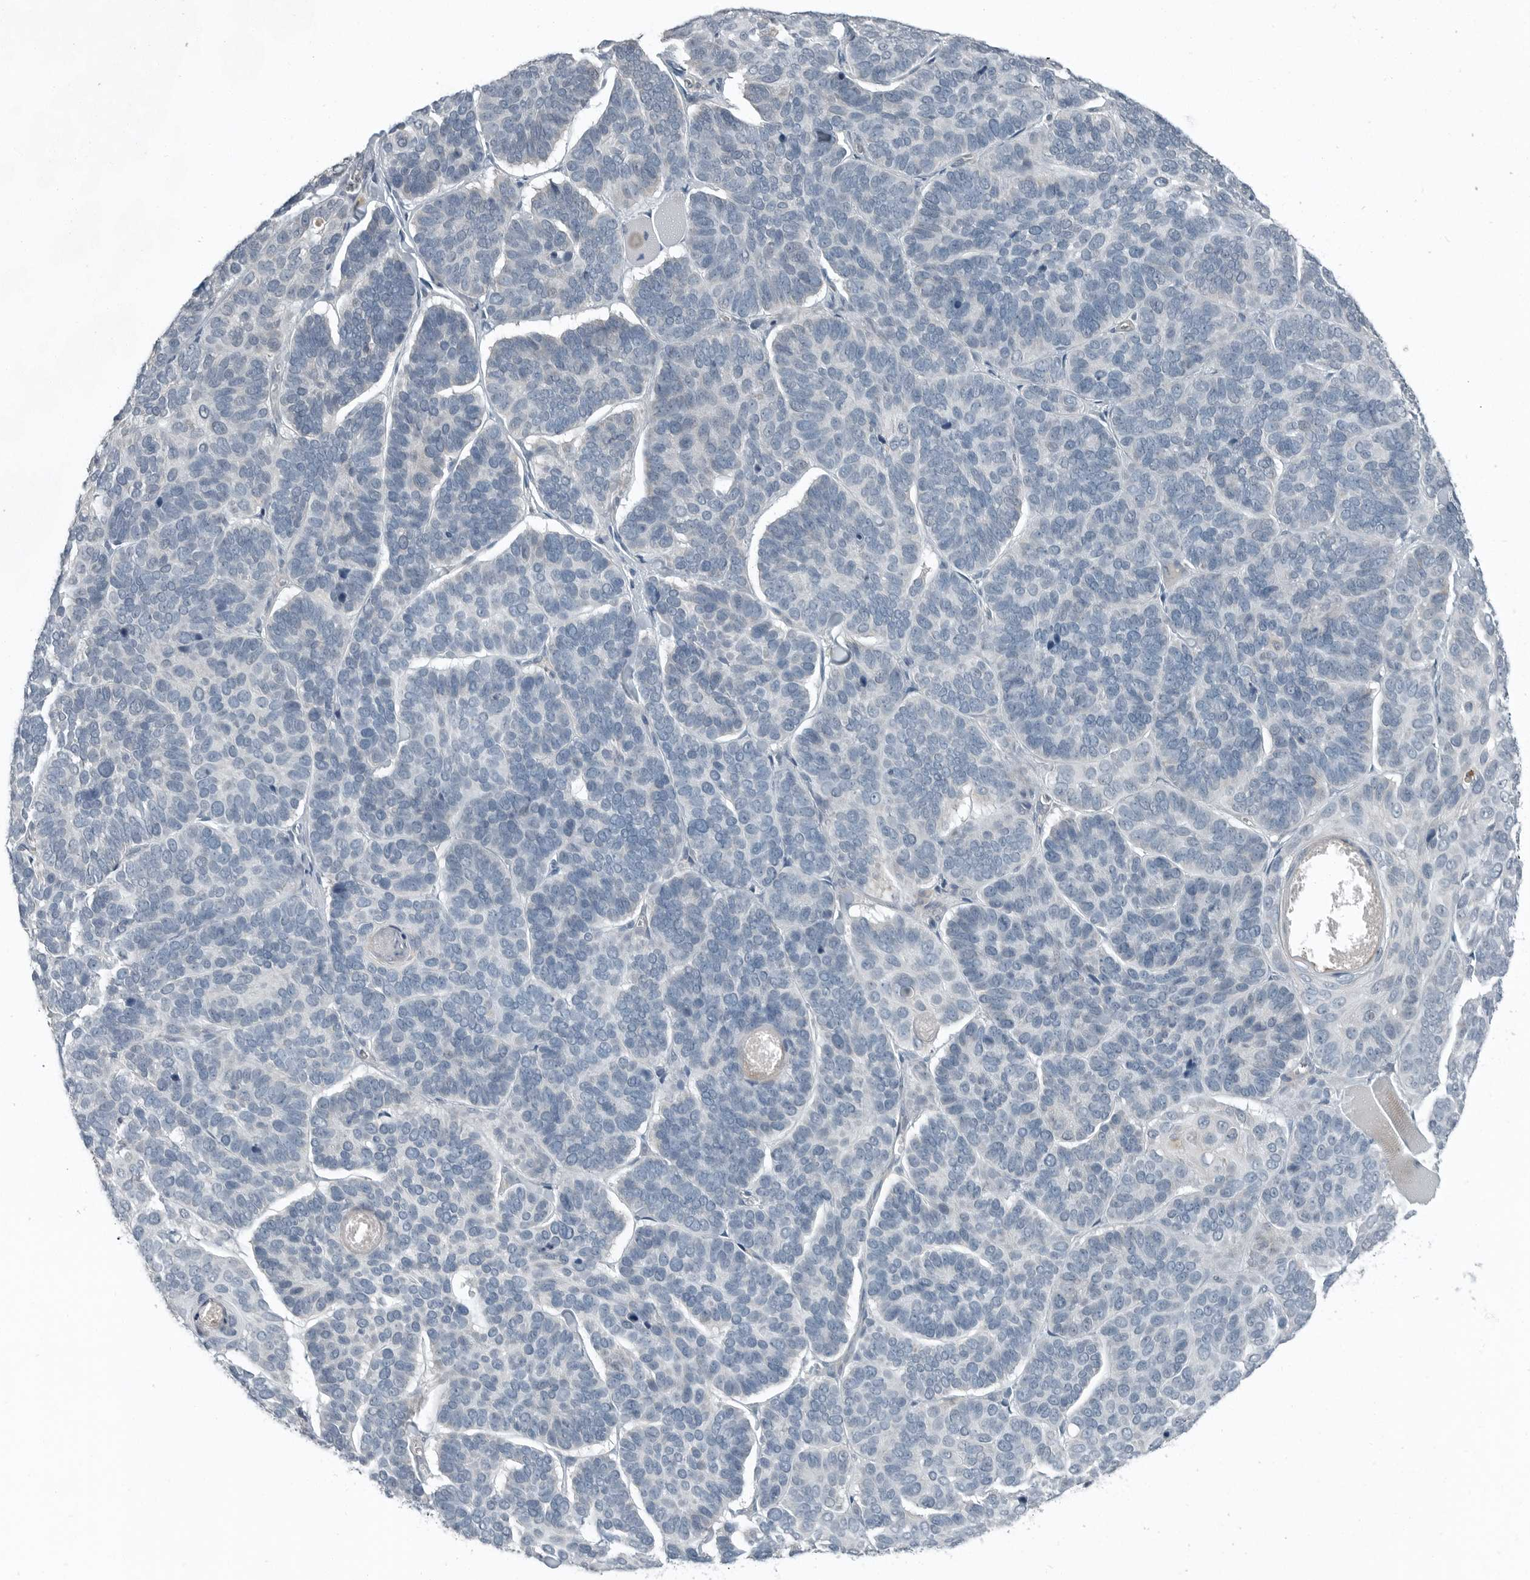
{"staining": {"intensity": "negative", "quantity": "none", "location": "none"}, "tissue": "skin cancer", "cell_type": "Tumor cells", "image_type": "cancer", "snomed": [{"axis": "morphology", "description": "Basal cell carcinoma"}, {"axis": "topography", "description": "Skin"}], "caption": "There is no significant expression in tumor cells of skin cancer.", "gene": "KYAT1", "patient": {"sex": "male", "age": 62}}